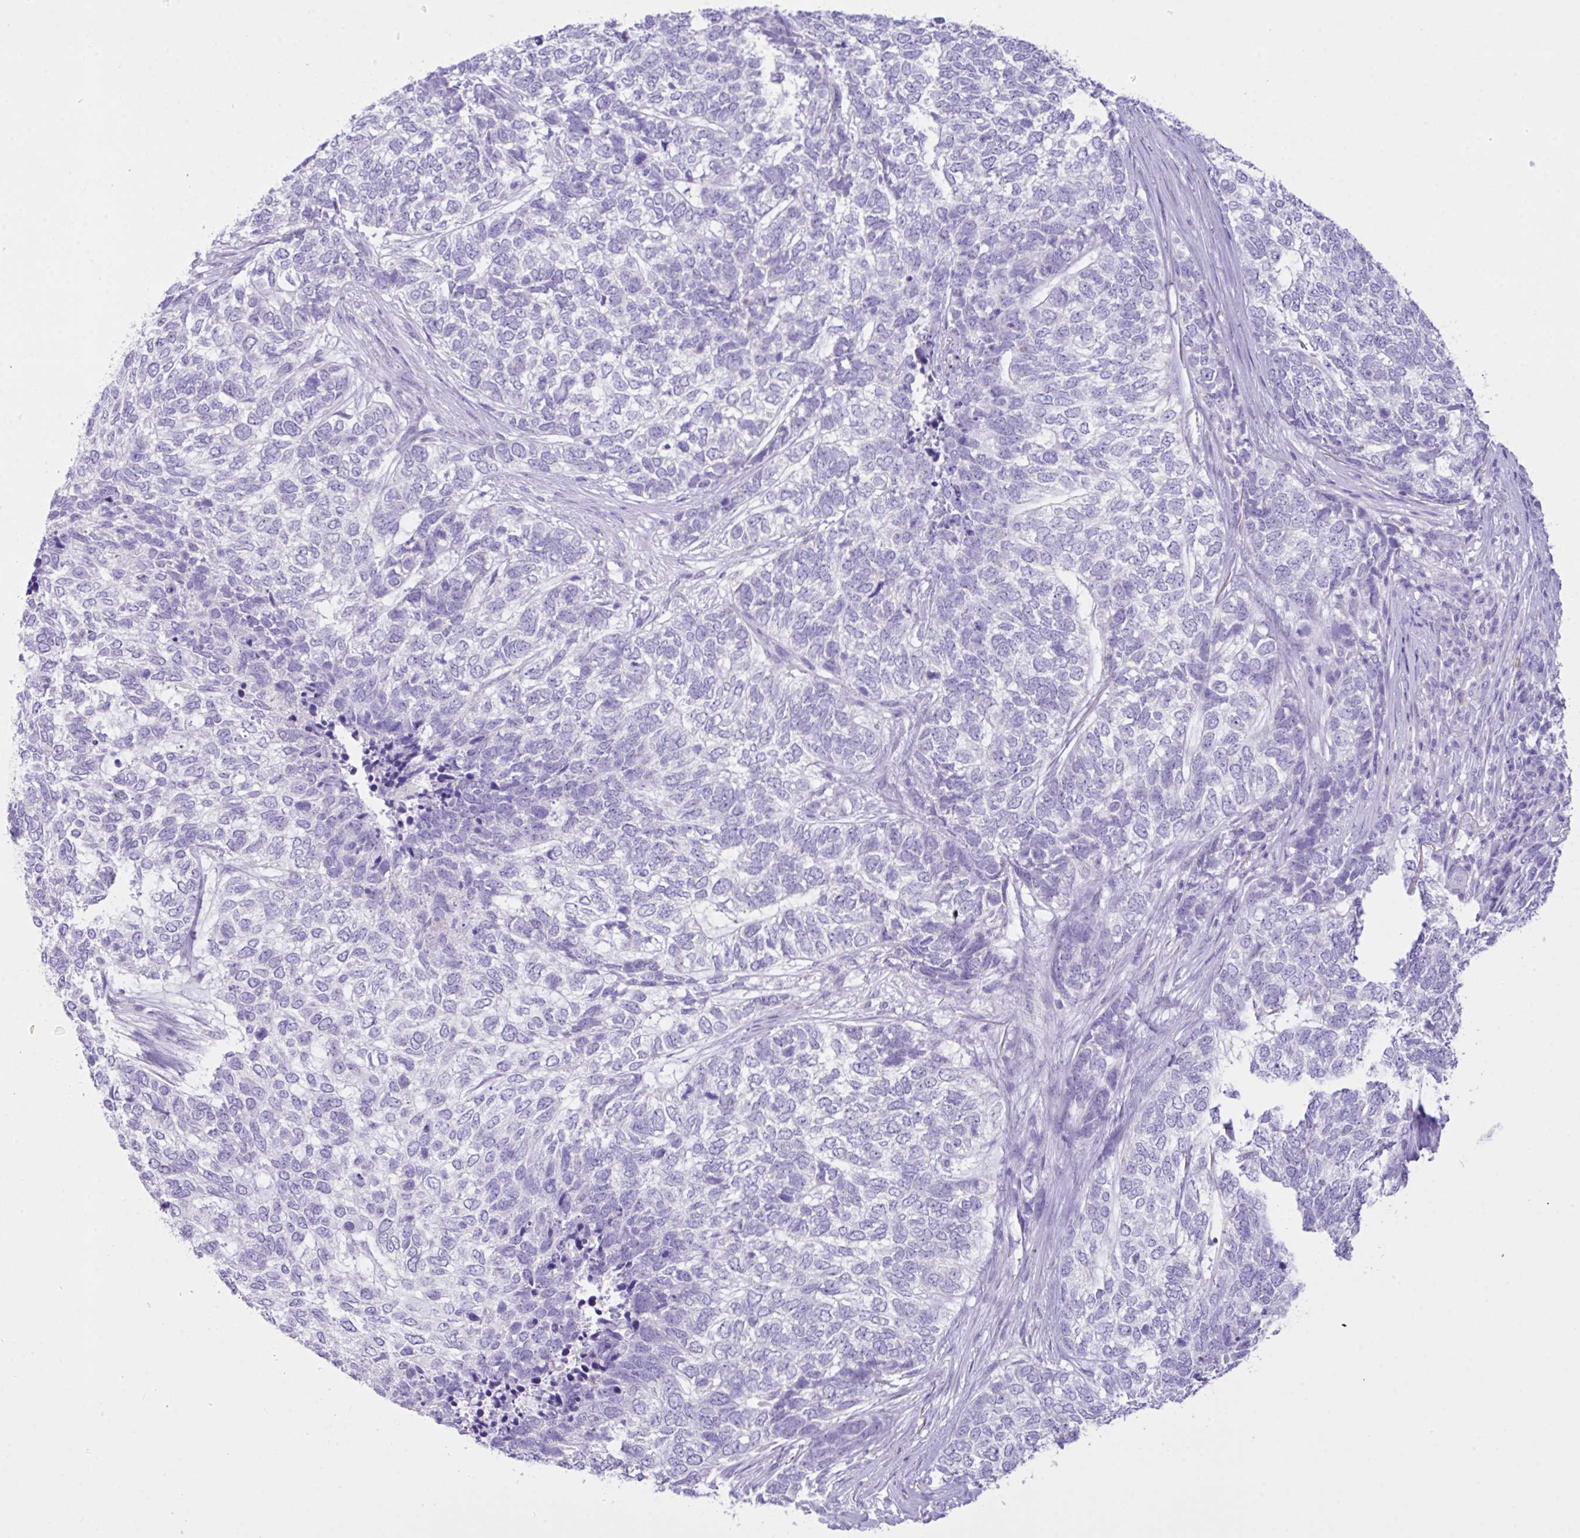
{"staining": {"intensity": "negative", "quantity": "none", "location": "none"}, "tissue": "skin cancer", "cell_type": "Tumor cells", "image_type": "cancer", "snomed": [{"axis": "morphology", "description": "Basal cell carcinoma"}, {"axis": "topography", "description": "Skin"}], "caption": "High power microscopy histopathology image of an immunohistochemistry (IHC) image of skin basal cell carcinoma, revealing no significant expression in tumor cells. (Brightfield microscopy of DAB immunohistochemistry at high magnification).", "gene": "CST11", "patient": {"sex": "female", "age": 65}}